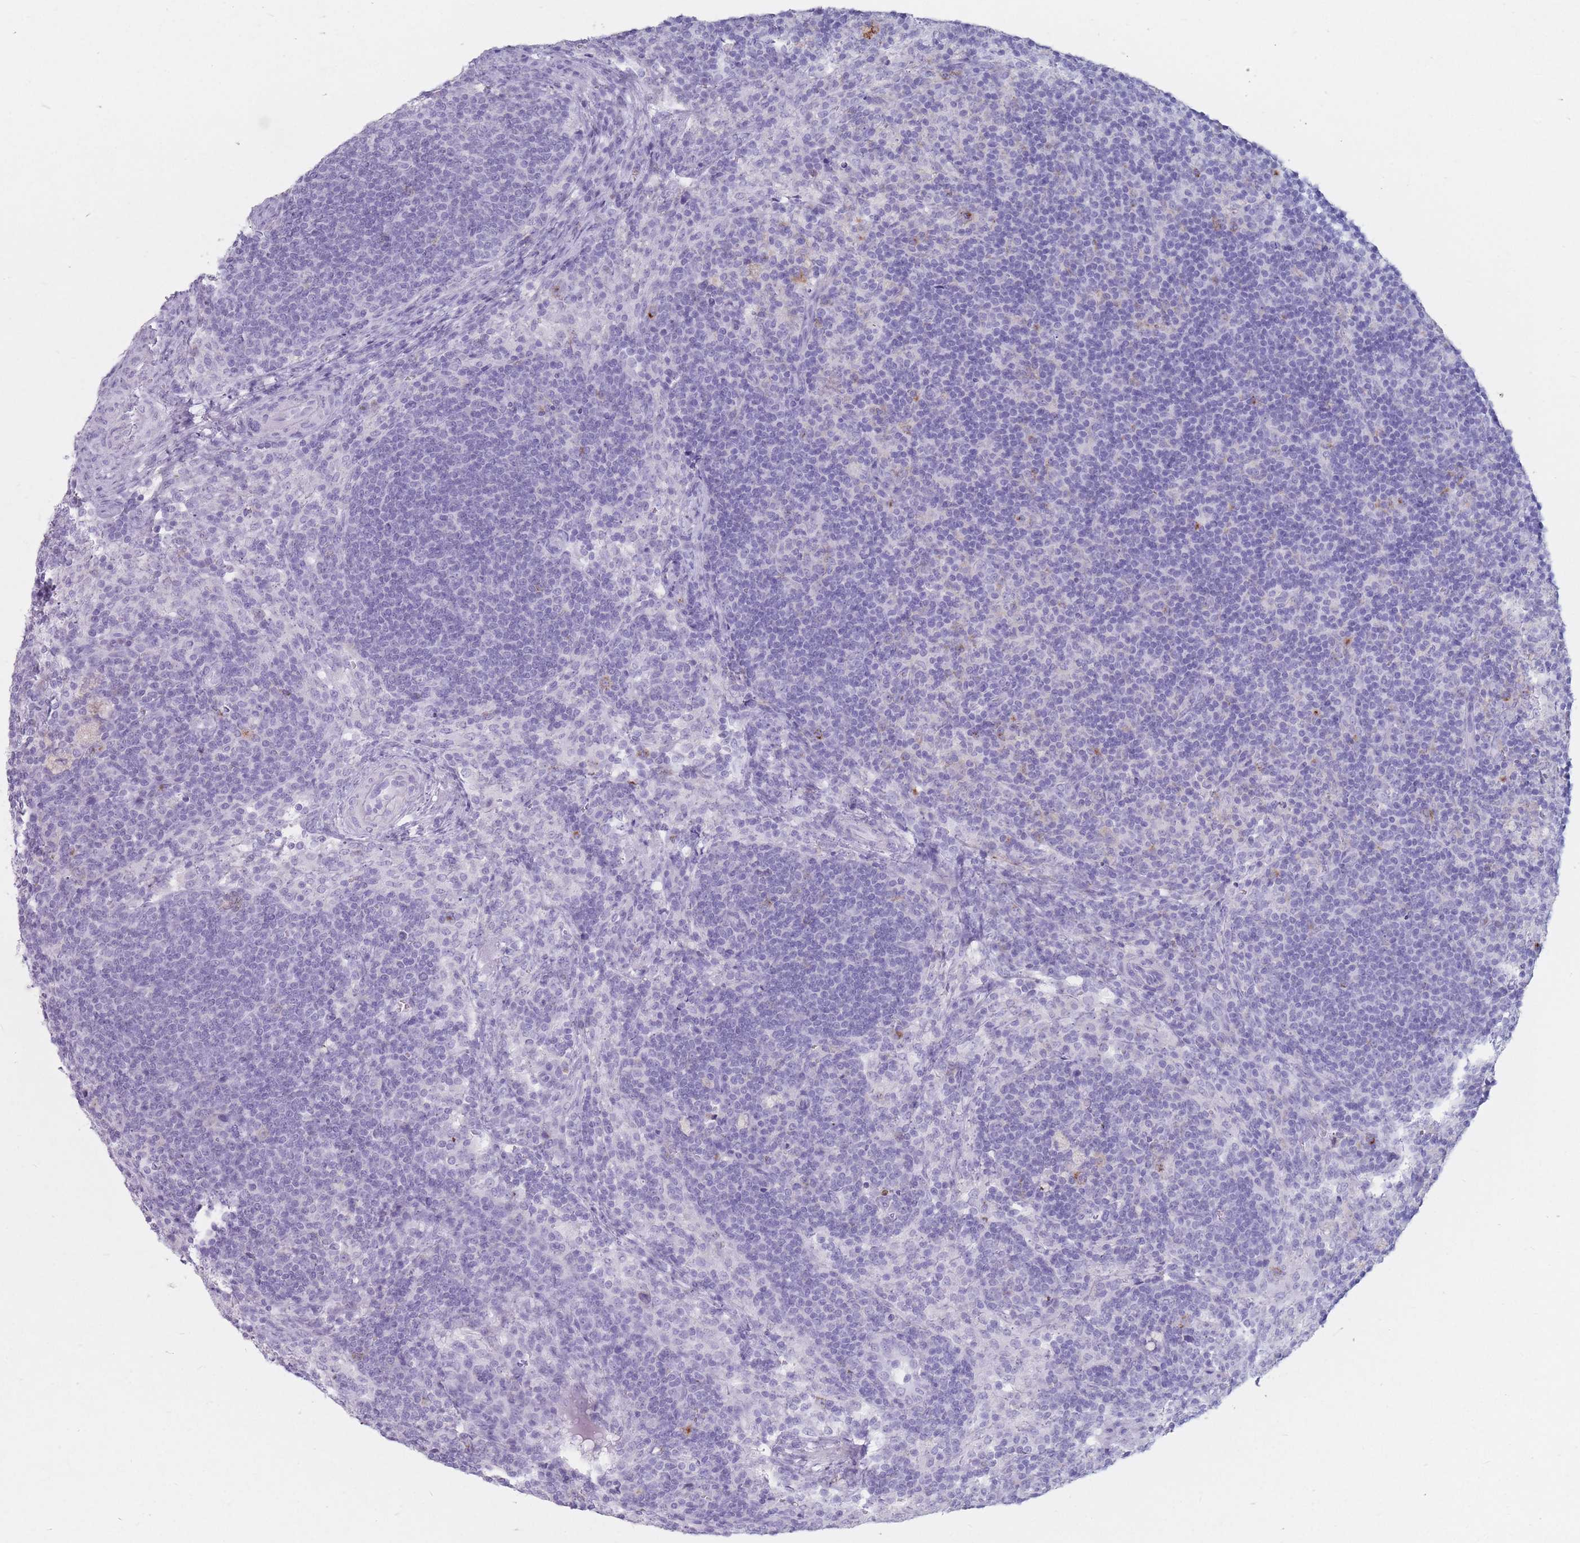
{"staining": {"intensity": "negative", "quantity": "none", "location": "none"}, "tissue": "lymph node", "cell_type": "Germinal center cells", "image_type": "normal", "snomed": [{"axis": "morphology", "description": "Normal tissue, NOS"}, {"axis": "topography", "description": "Lymph node"}], "caption": "Germinal center cells are negative for protein expression in normal human lymph node. The staining was performed using DAB to visualize the protein expression in brown, while the nuclei were stained in blue with hematoxylin (Magnification: 20x).", "gene": "ST3GAL5", "patient": {"sex": "female", "age": 30}}